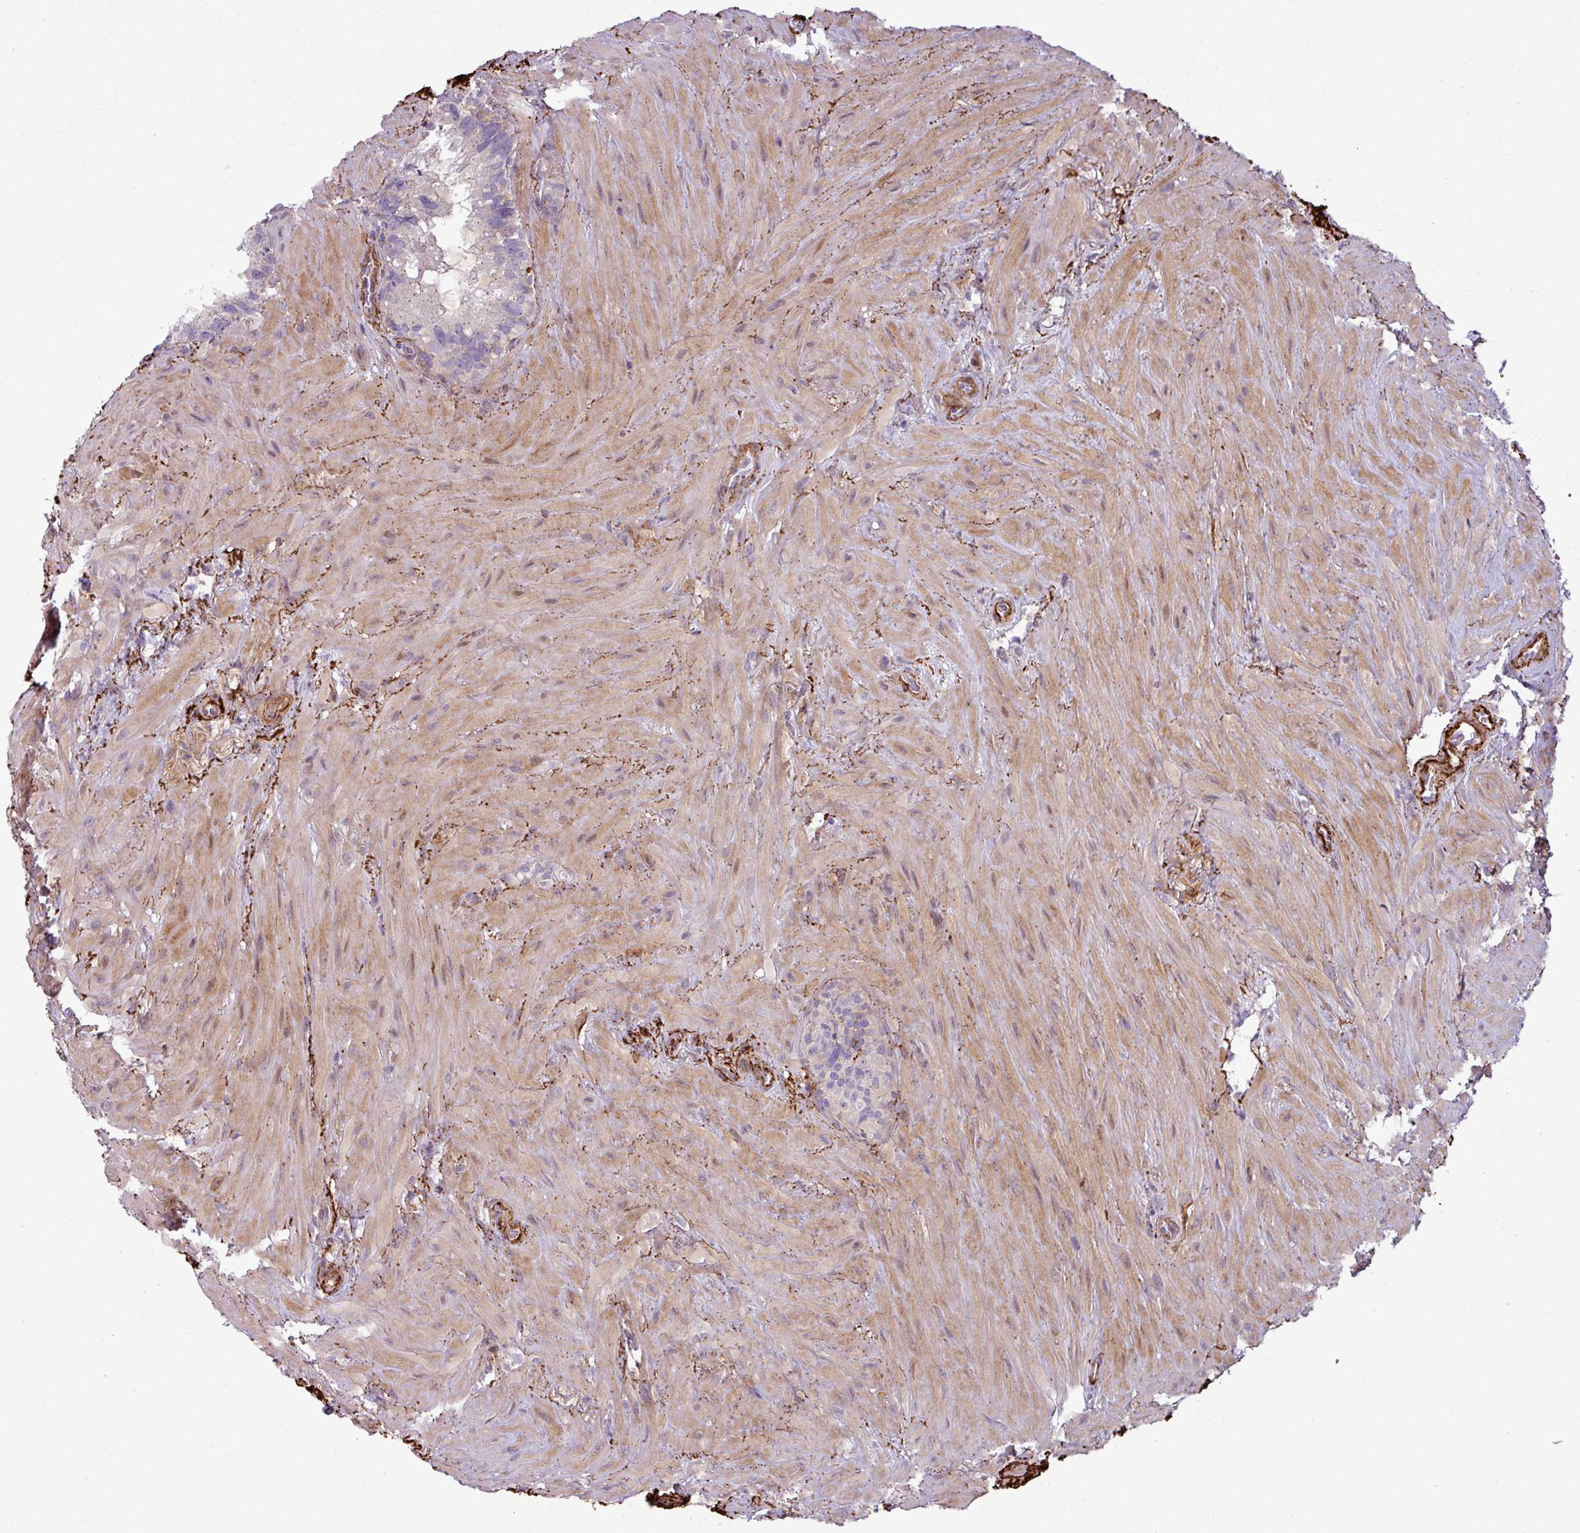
{"staining": {"intensity": "negative", "quantity": "none", "location": "none"}, "tissue": "seminal vesicle", "cell_type": "Glandular cells", "image_type": "normal", "snomed": [{"axis": "morphology", "description": "Normal tissue, NOS"}, {"axis": "topography", "description": "Seminal veicle"}], "caption": "Immunohistochemistry of normal human seminal vesicle reveals no positivity in glandular cells. Brightfield microscopy of IHC stained with DAB (brown) and hematoxylin (blue), captured at high magnification.", "gene": "COL8A1", "patient": {"sex": "male", "age": 68}}